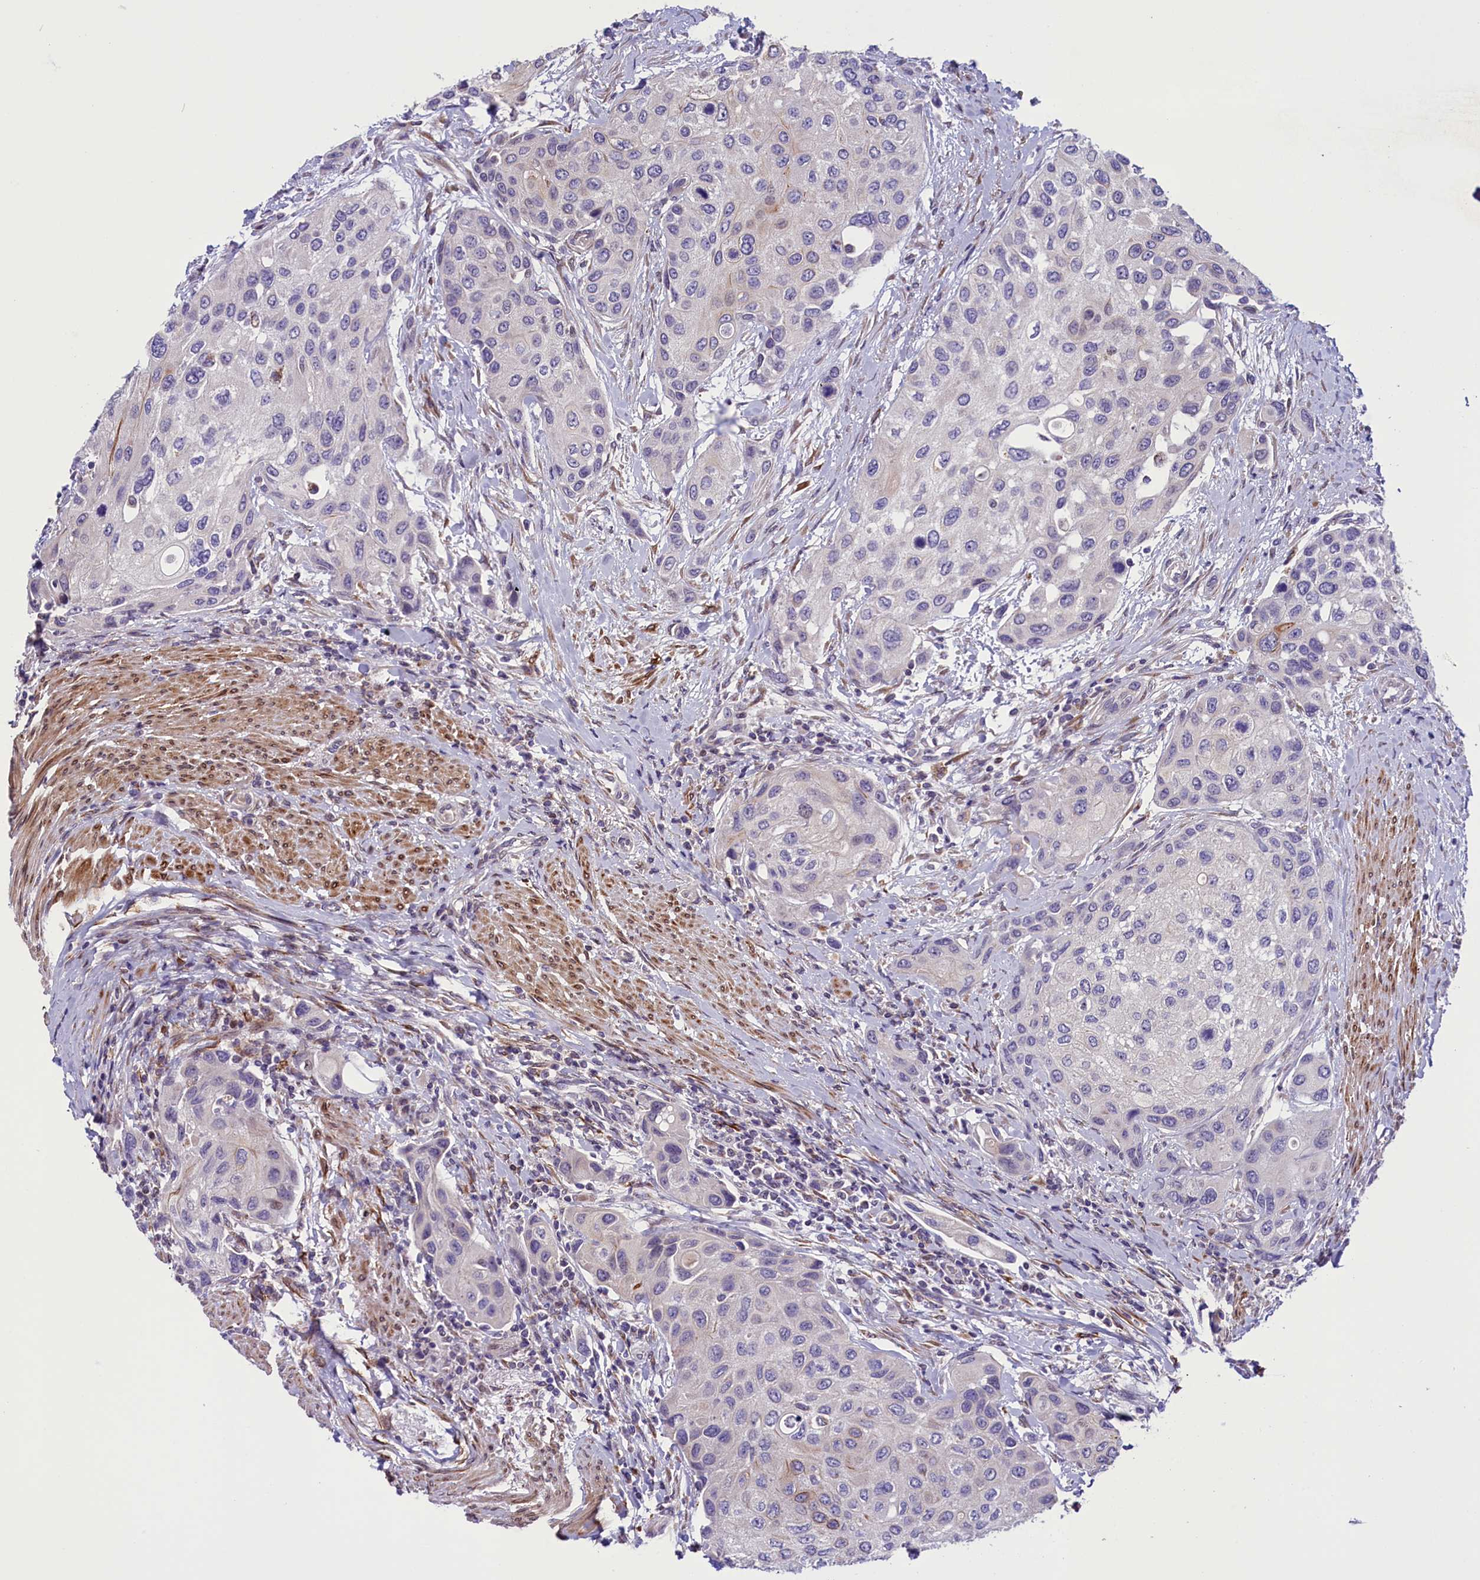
{"staining": {"intensity": "negative", "quantity": "none", "location": "none"}, "tissue": "urothelial cancer", "cell_type": "Tumor cells", "image_type": "cancer", "snomed": [{"axis": "morphology", "description": "Normal tissue, NOS"}, {"axis": "morphology", "description": "Urothelial carcinoma, High grade"}, {"axis": "topography", "description": "Vascular tissue"}, {"axis": "topography", "description": "Urinary bladder"}], "caption": "IHC photomicrograph of neoplastic tissue: human high-grade urothelial carcinoma stained with DAB (3,3'-diaminobenzidine) exhibits no significant protein positivity in tumor cells. (DAB (3,3'-diaminobenzidine) immunohistochemistry (IHC) with hematoxylin counter stain).", "gene": "MIEF2", "patient": {"sex": "female", "age": 56}}